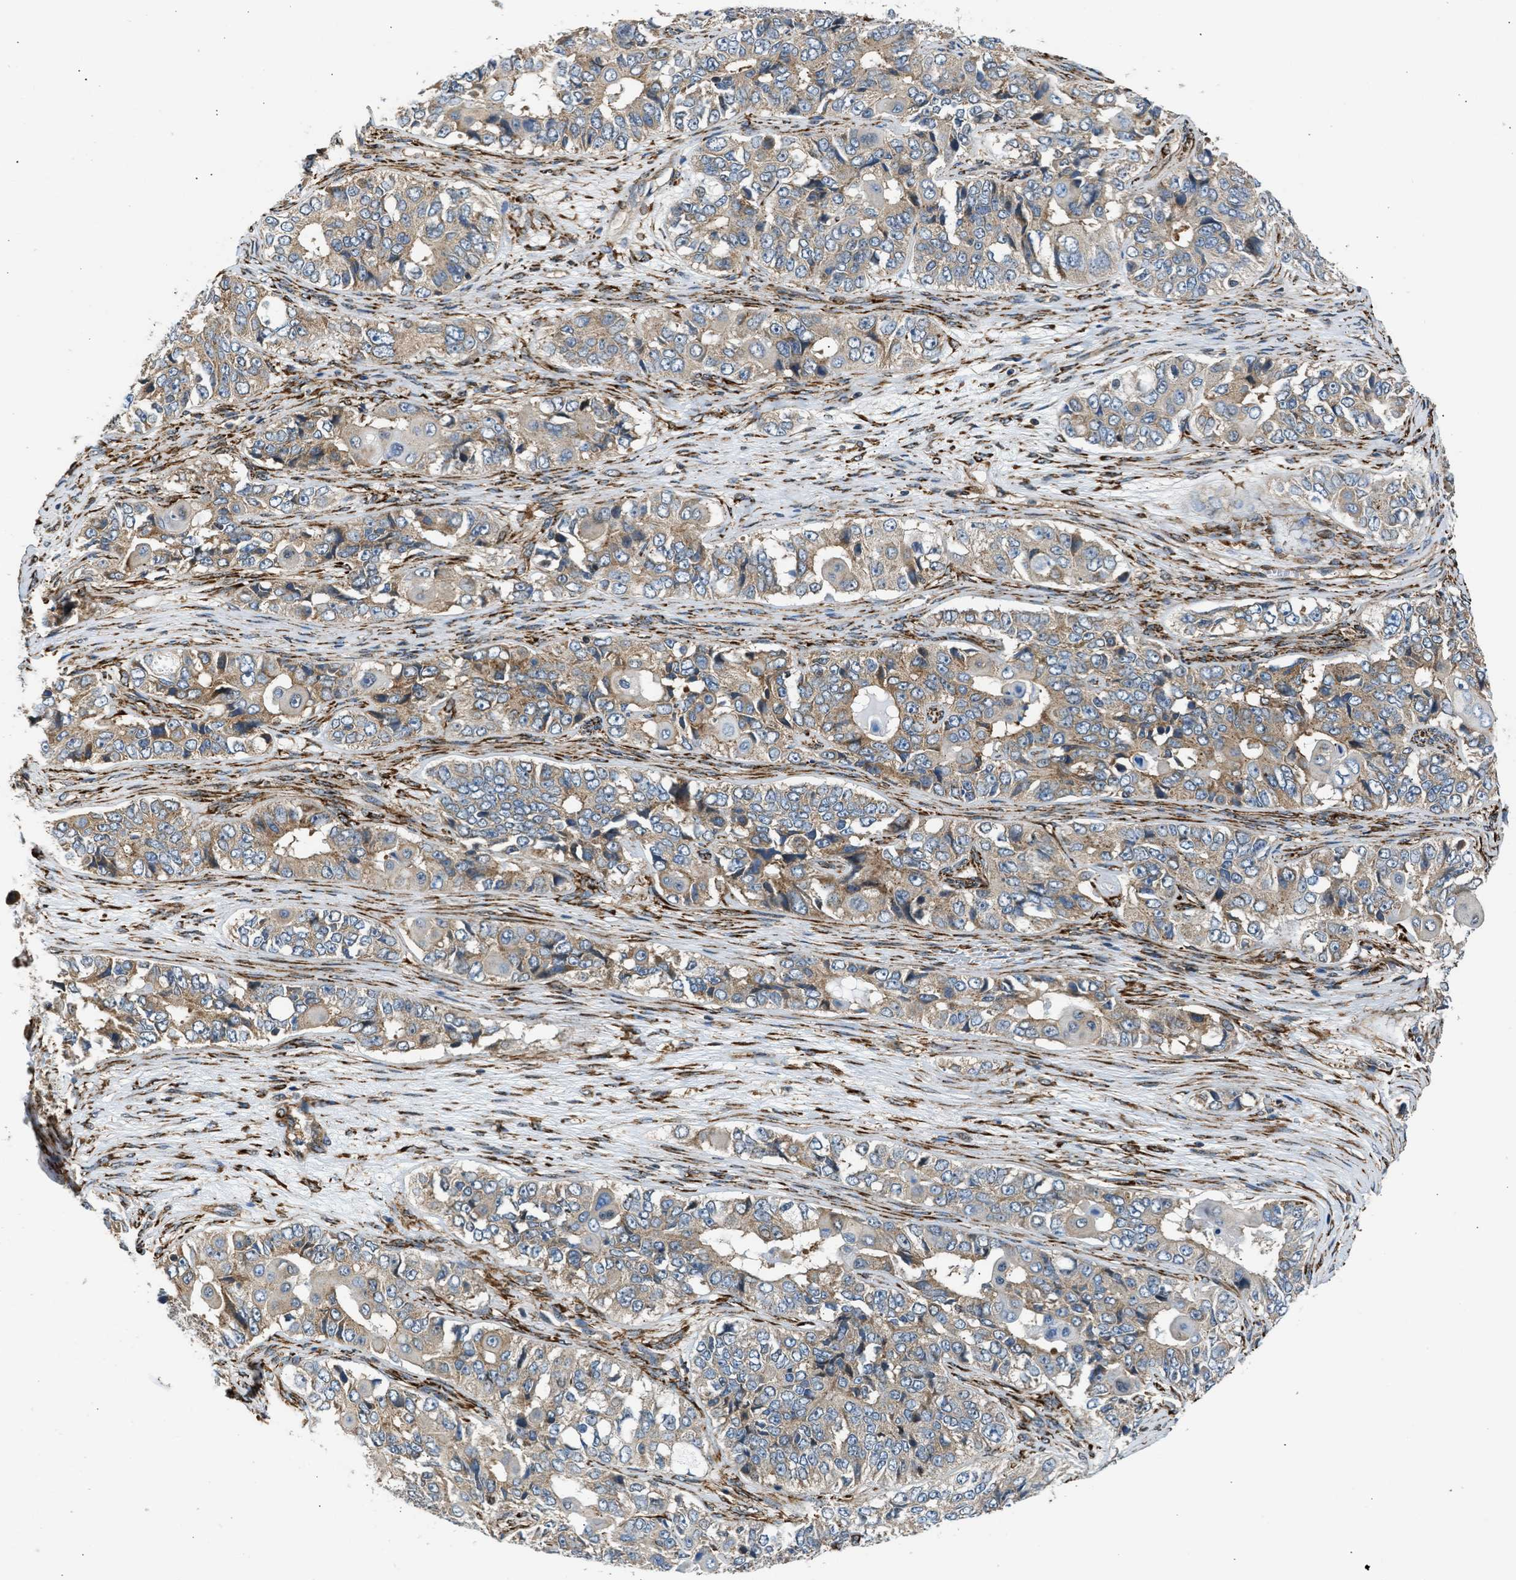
{"staining": {"intensity": "moderate", "quantity": "<25%", "location": "cytoplasmic/membranous"}, "tissue": "ovarian cancer", "cell_type": "Tumor cells", "image_type": "cancer", "snomed": [{"axis": "morphology", "description": "Carcinoma, endometroid"}, {"axis": "topography", "description": "Ovary"}], "caption": "Immunohistochemical staining of endometroid carcinoma (ovarian) reveals low levels of moderate cytoplasmic/membranous protein expression in about <25% of tumor cells.", "gene": "SEPTIN2", "patient": {"sex": "female", "age": 51}}